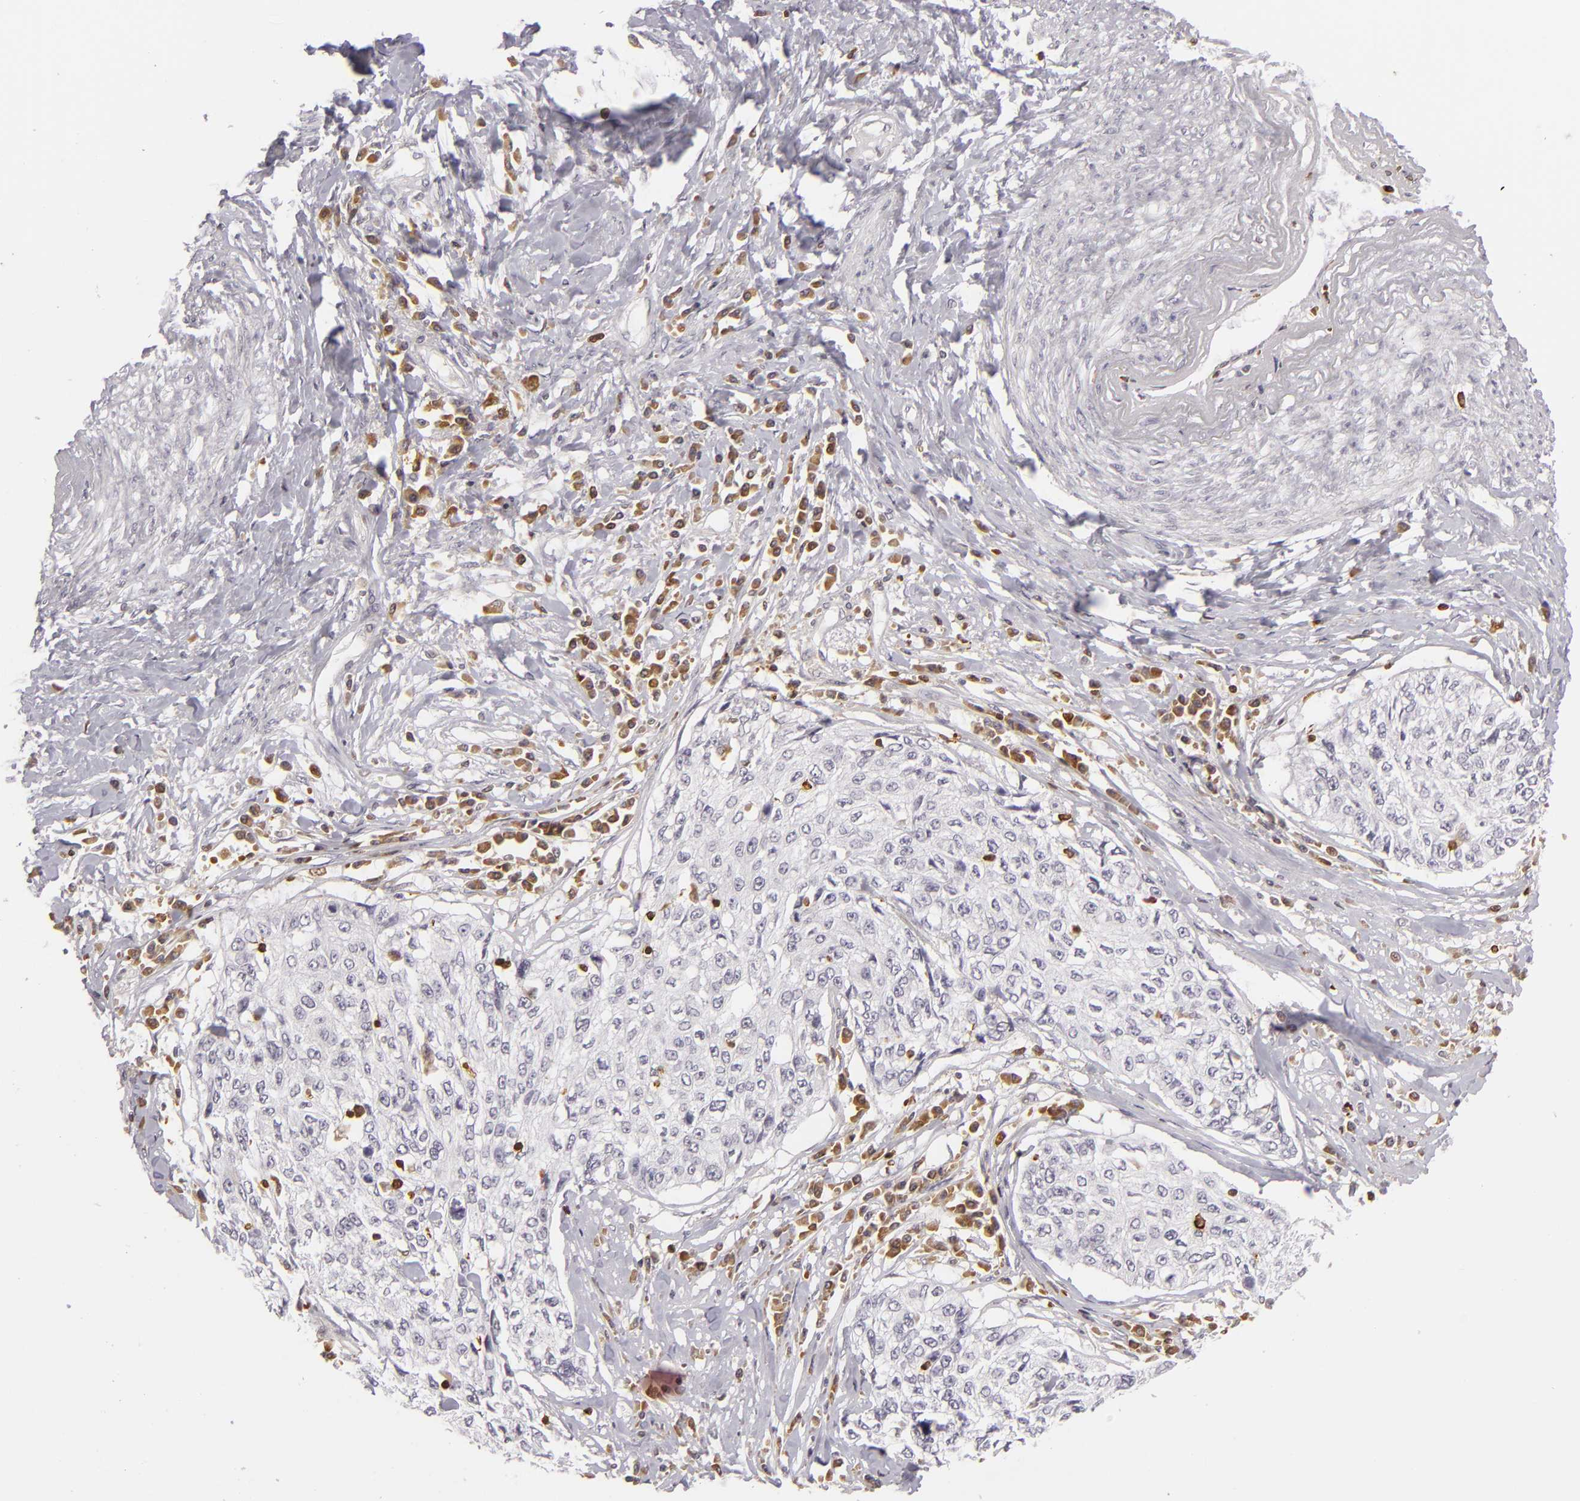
{"staining": {"intensity": "negative", "quantity": "none", "location": "none"}, "tissue": "cervical cancer", "cell_type": "Tumor cells", "image_type": "cancer", "snomed": [{"axis": "morphology", "description": "Squamous cell carcinoma, NOS"}, {"axis": "topography", "description": "Cervix"}], "caption": "DAB (3,3'-diaminobenzidine) immunohistochemical staining of squamous cell carcinoma (cervical) reveals no significant expression in tumor cells. The staining is performed using DAB (3,3'-diaminobenzidine) brown chromogen with nuclei counter-stained in using hematoxylin.", "gene": "APOBEC3G", "patient": {"sex": "female", "age": 57}}